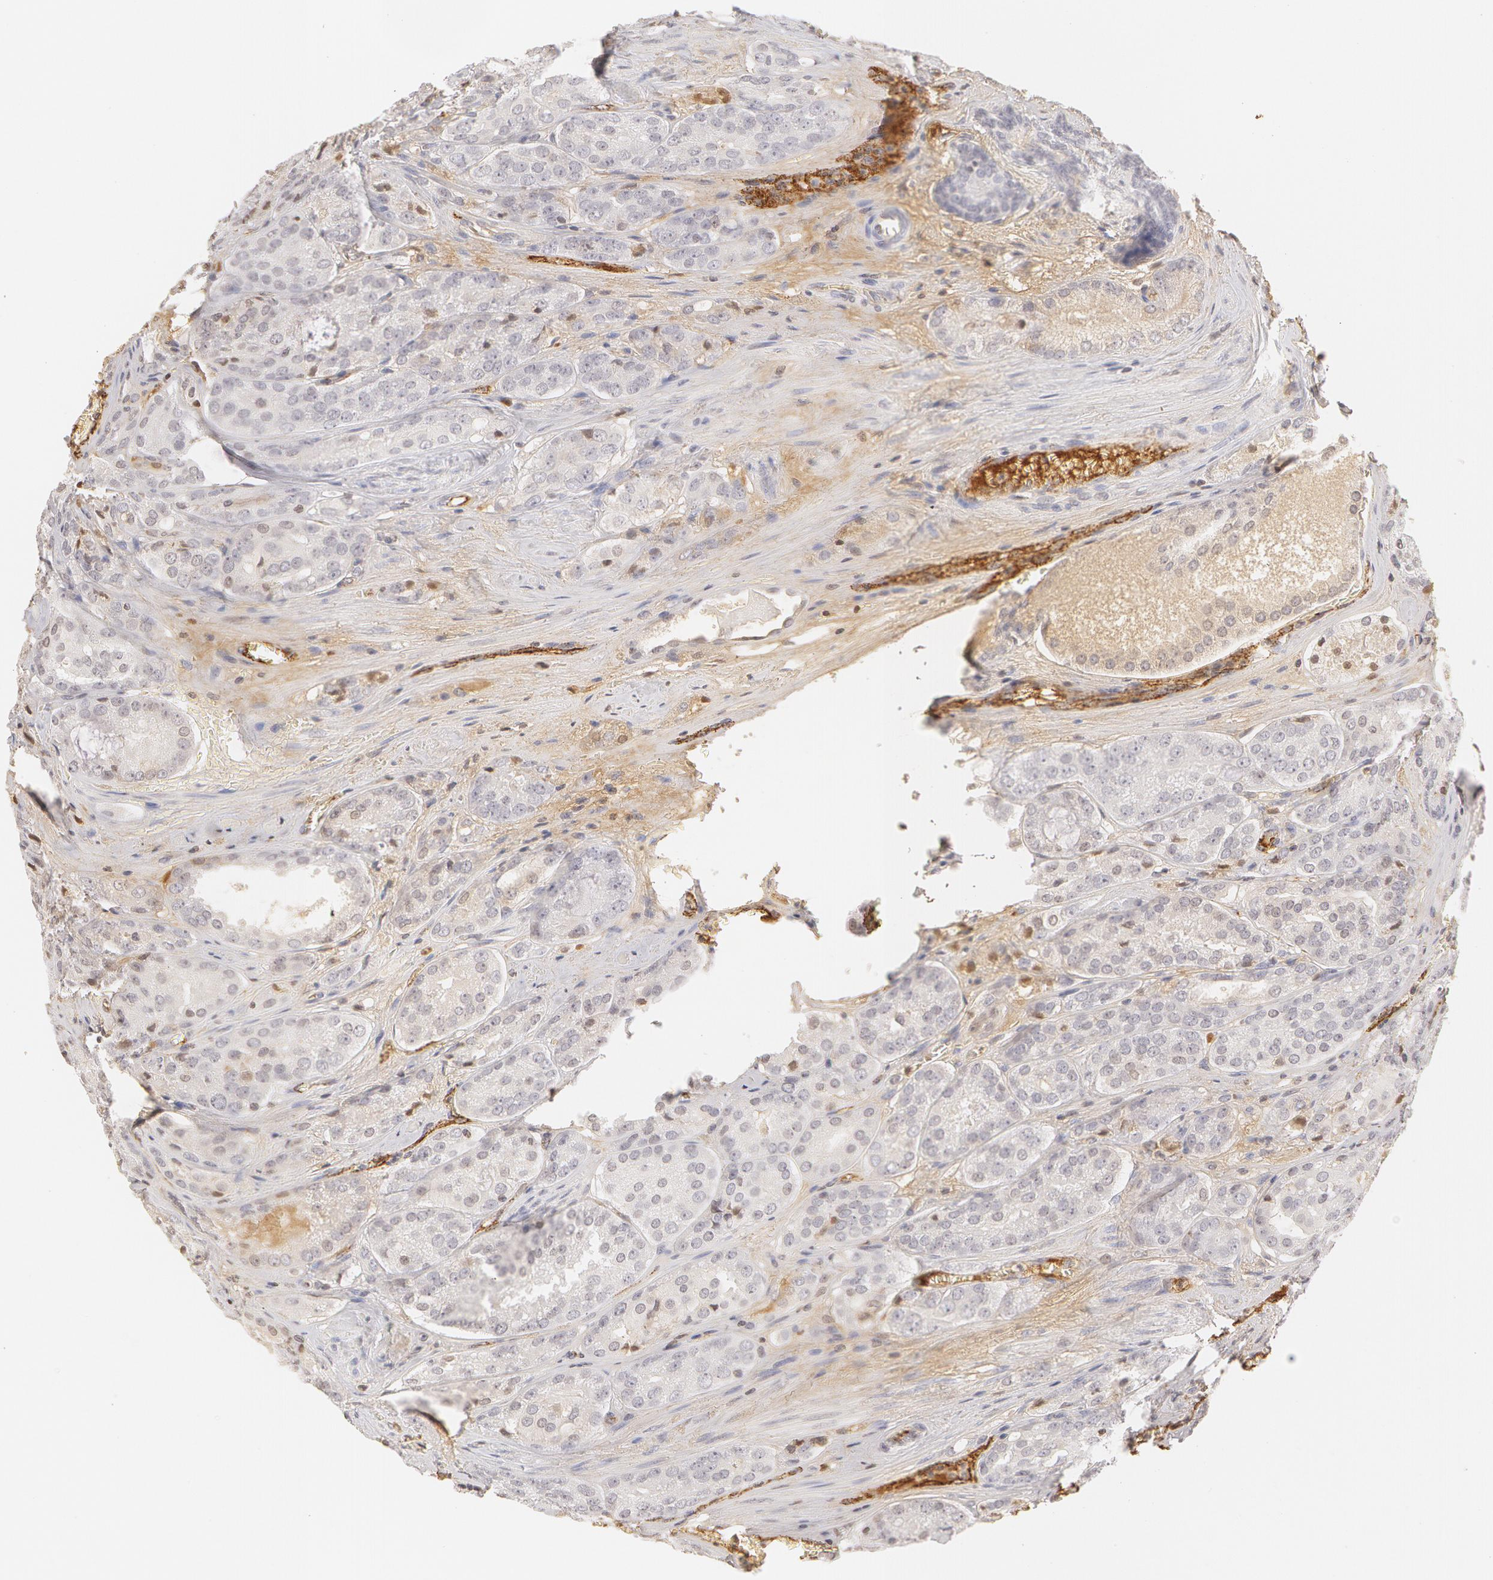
{"staining": {"intensity": "negative", "quantity": "none", "location": "none"}, "tissue": "prostate cancer", "cell_type": "Tumor cells", "image_type": "cancer", "snomed": [{"axis": "morphology", "description": "Adenocarcinoma, Medium grade"}, {"axis": "topography", "description": "Prostate"}], "caption": "IHC histopathology image of neoplastic tissue: prostate adenocarcinoma (medium-grade) stained with DAB (3,3'-diaminobenzidine) exhibits no significant protein staining in tumor cells.", "gene": "VWF", "patient": {"sex": "male", "age": 60}}